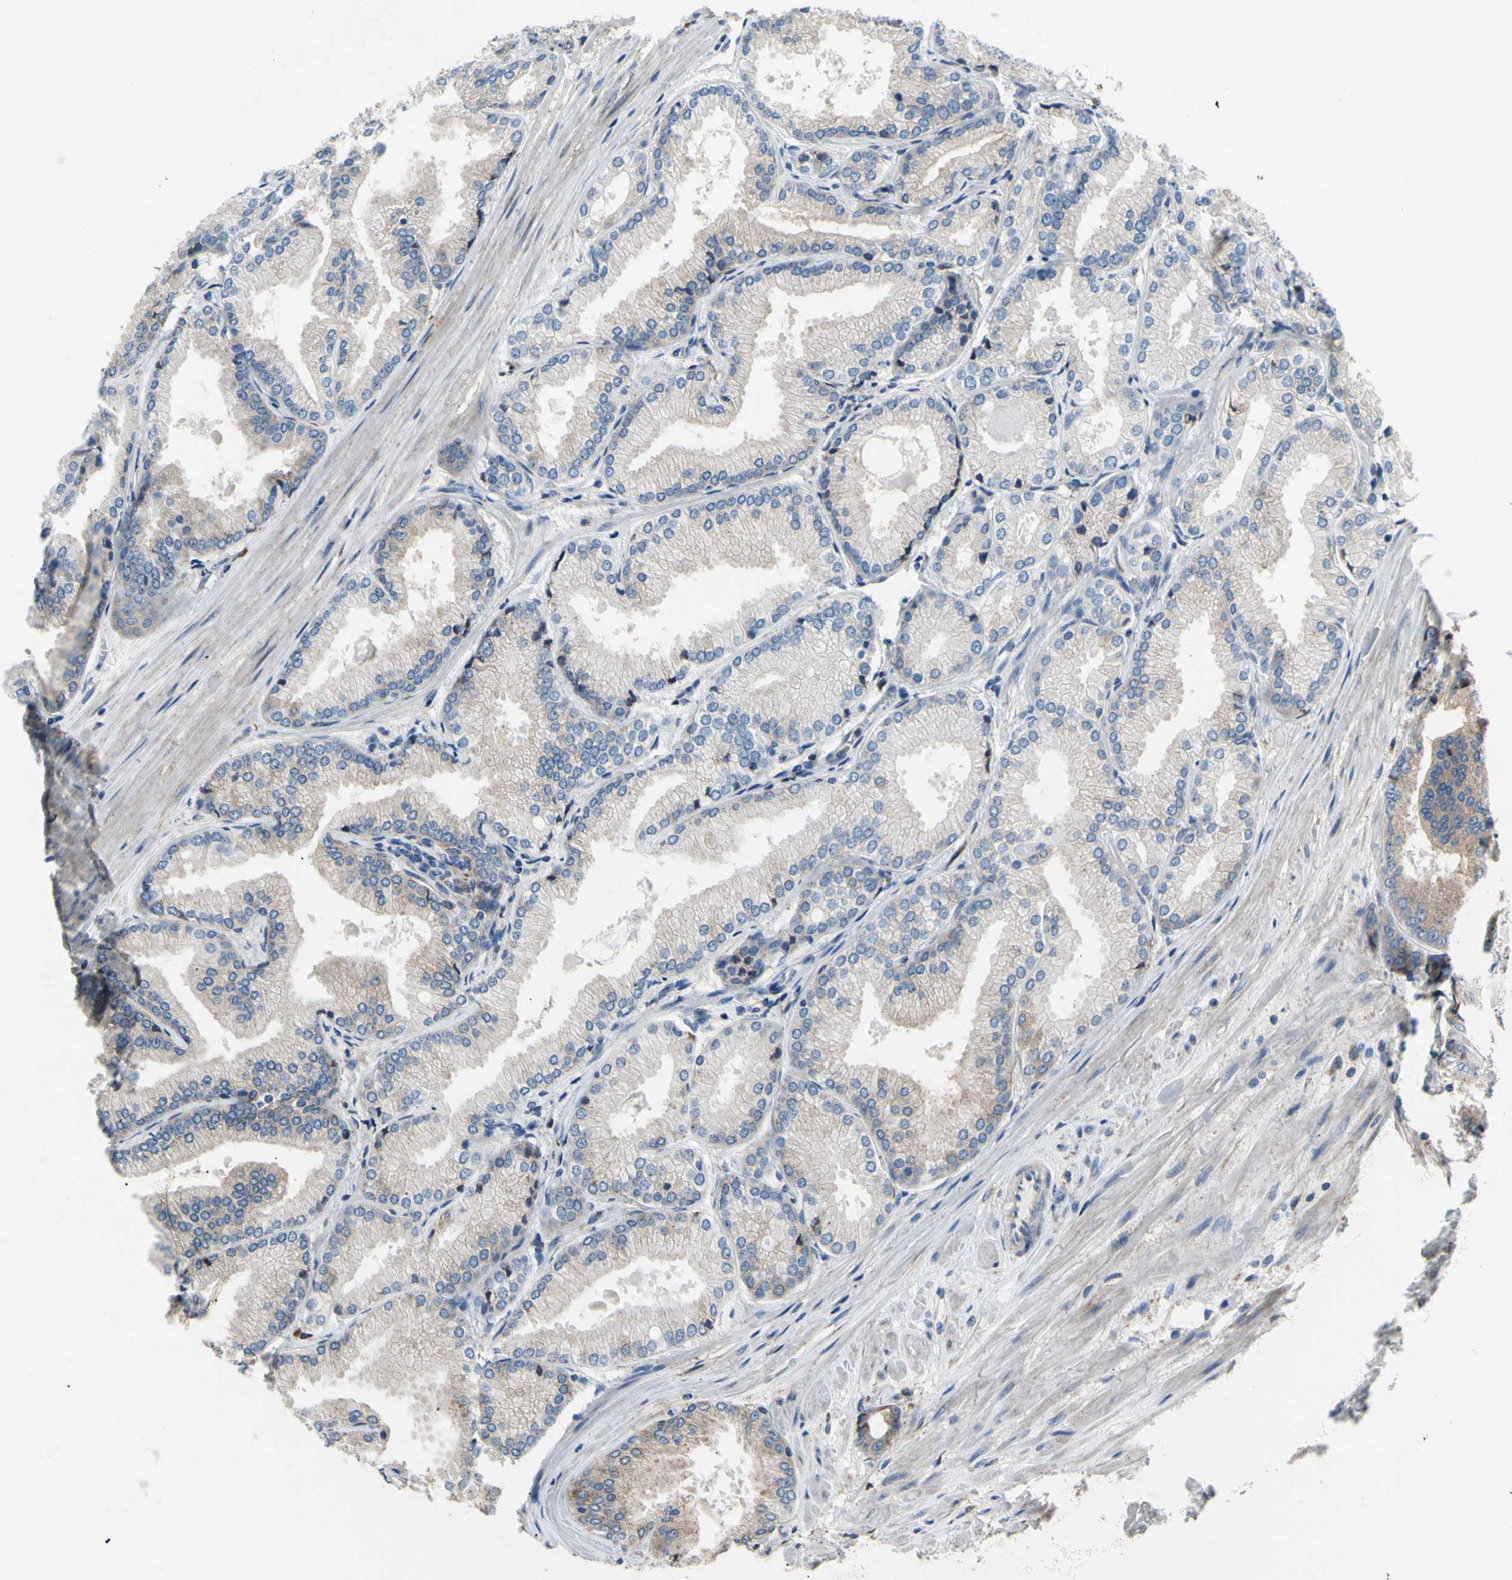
{"staining": {"intensity": "moderate", "quantity": ">75%", "location": "cytoplasmic/membranous"}, "tissue": "prostate cancer", "cell_type": "Tumor cells", "image_type": "cancer", "snomed": [{"axis": "morphology", "description": "Adenocarcinoma, High grade"}, {"axis": "topography", "description": "Prostate"}], "caption": "About >75% of tumor cells in human prostate adenocarcinoma (high-grade) display moderate cytoplasmic/membranous protein positivity as visualized by brown immunohistochemical staining.", "gene": "BMF", "patient": {"sex": "male", "age": 59}}